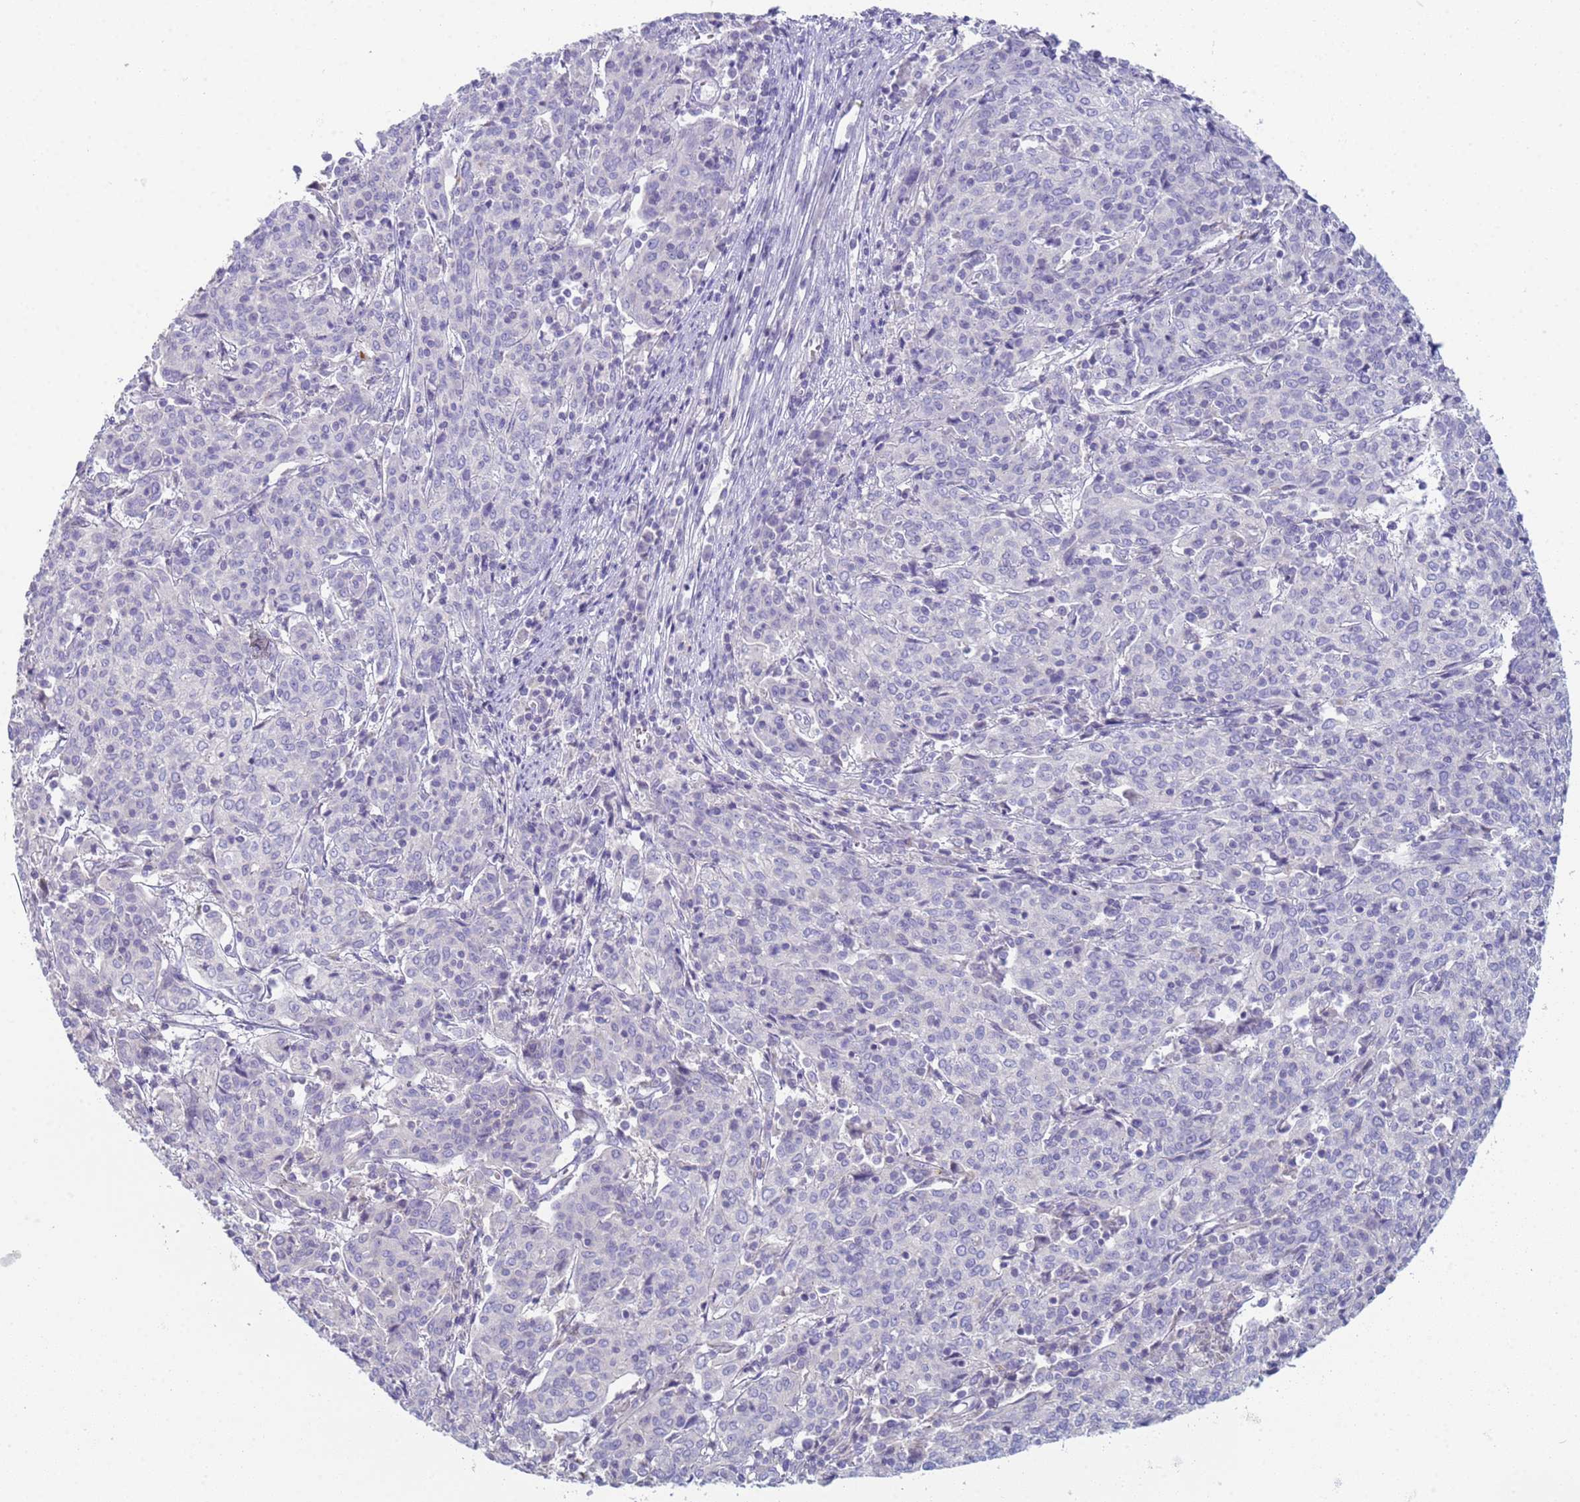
{"staining": {"intensity": "negative", "quantity": "none", "location": "none"}, "tissue": "cervical cancer", "cell_type": "Tumor cells", "image_type": "cancer", "snomed": [{"axis": "morphology", "description": "Squamous cell carcinoma, NOS"}, {"axis": "topography", "description": "Cervix"}], "caption": "Human squamous cell carcinoma (cervical) stained for a protein using immunohistochemistry (IHC) shows no positivity in tumor cells.", "gene": "CR1", "patient": {"sex": "female", "age": 67}}